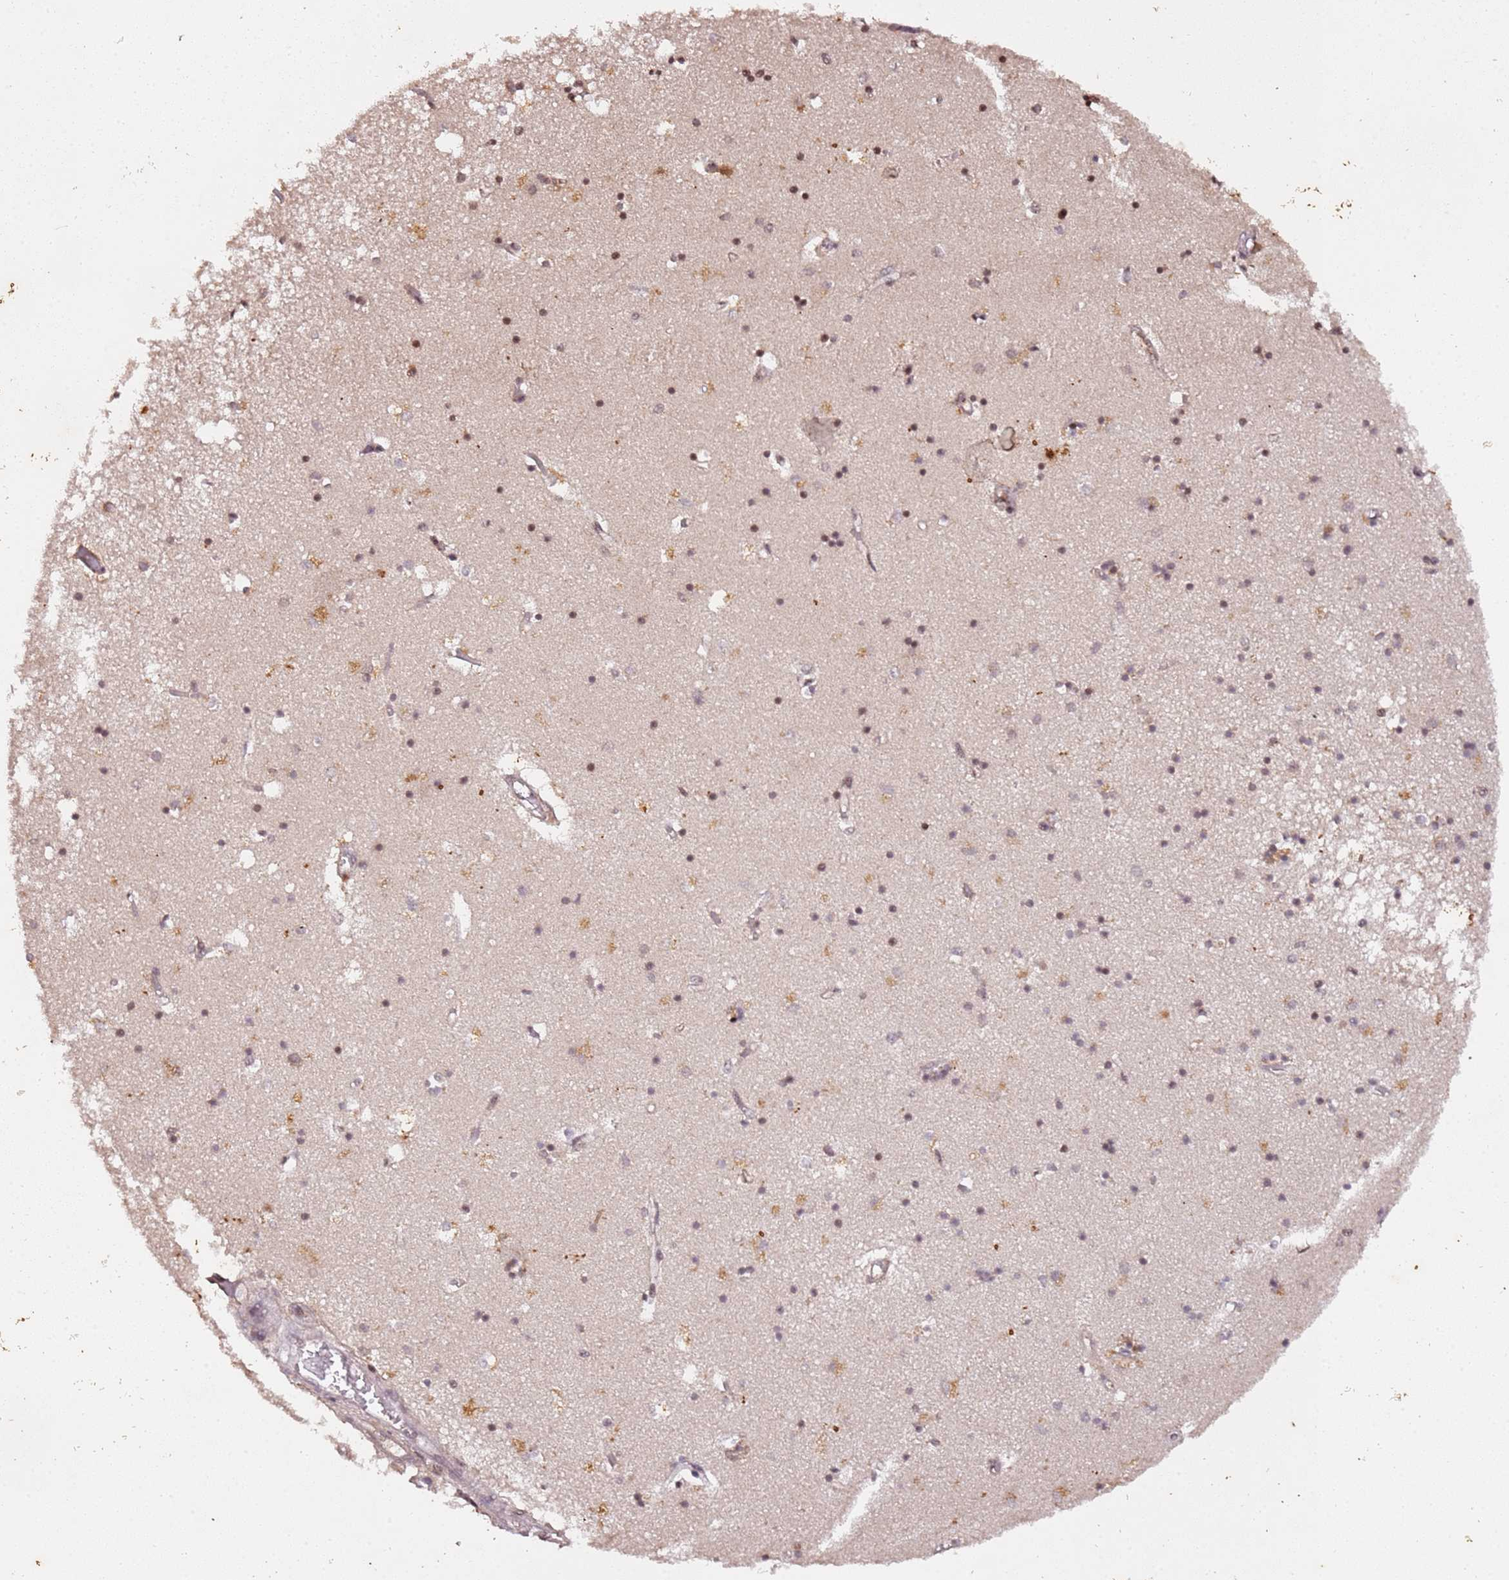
{"staining": {"intensity": "moderate", "quantity": "<25%", "location": "nuclear"}, "tissue": "hippocampus", "cell_type": "Glial cells", "image_type": "normal", "snomed": [{"axis": "morphology", "description": "Normal tissue, NOS"}, {"axis": "topography", "description": "Hippocampus"}], "caption": "Immunohistochemical staining of unremarkable human hippocampus exhibits low levels of moderate nuclear expression in about <25% of glial cells.", "gene": "COL1A2", "patient": {"sex": "male", "age": 70}}